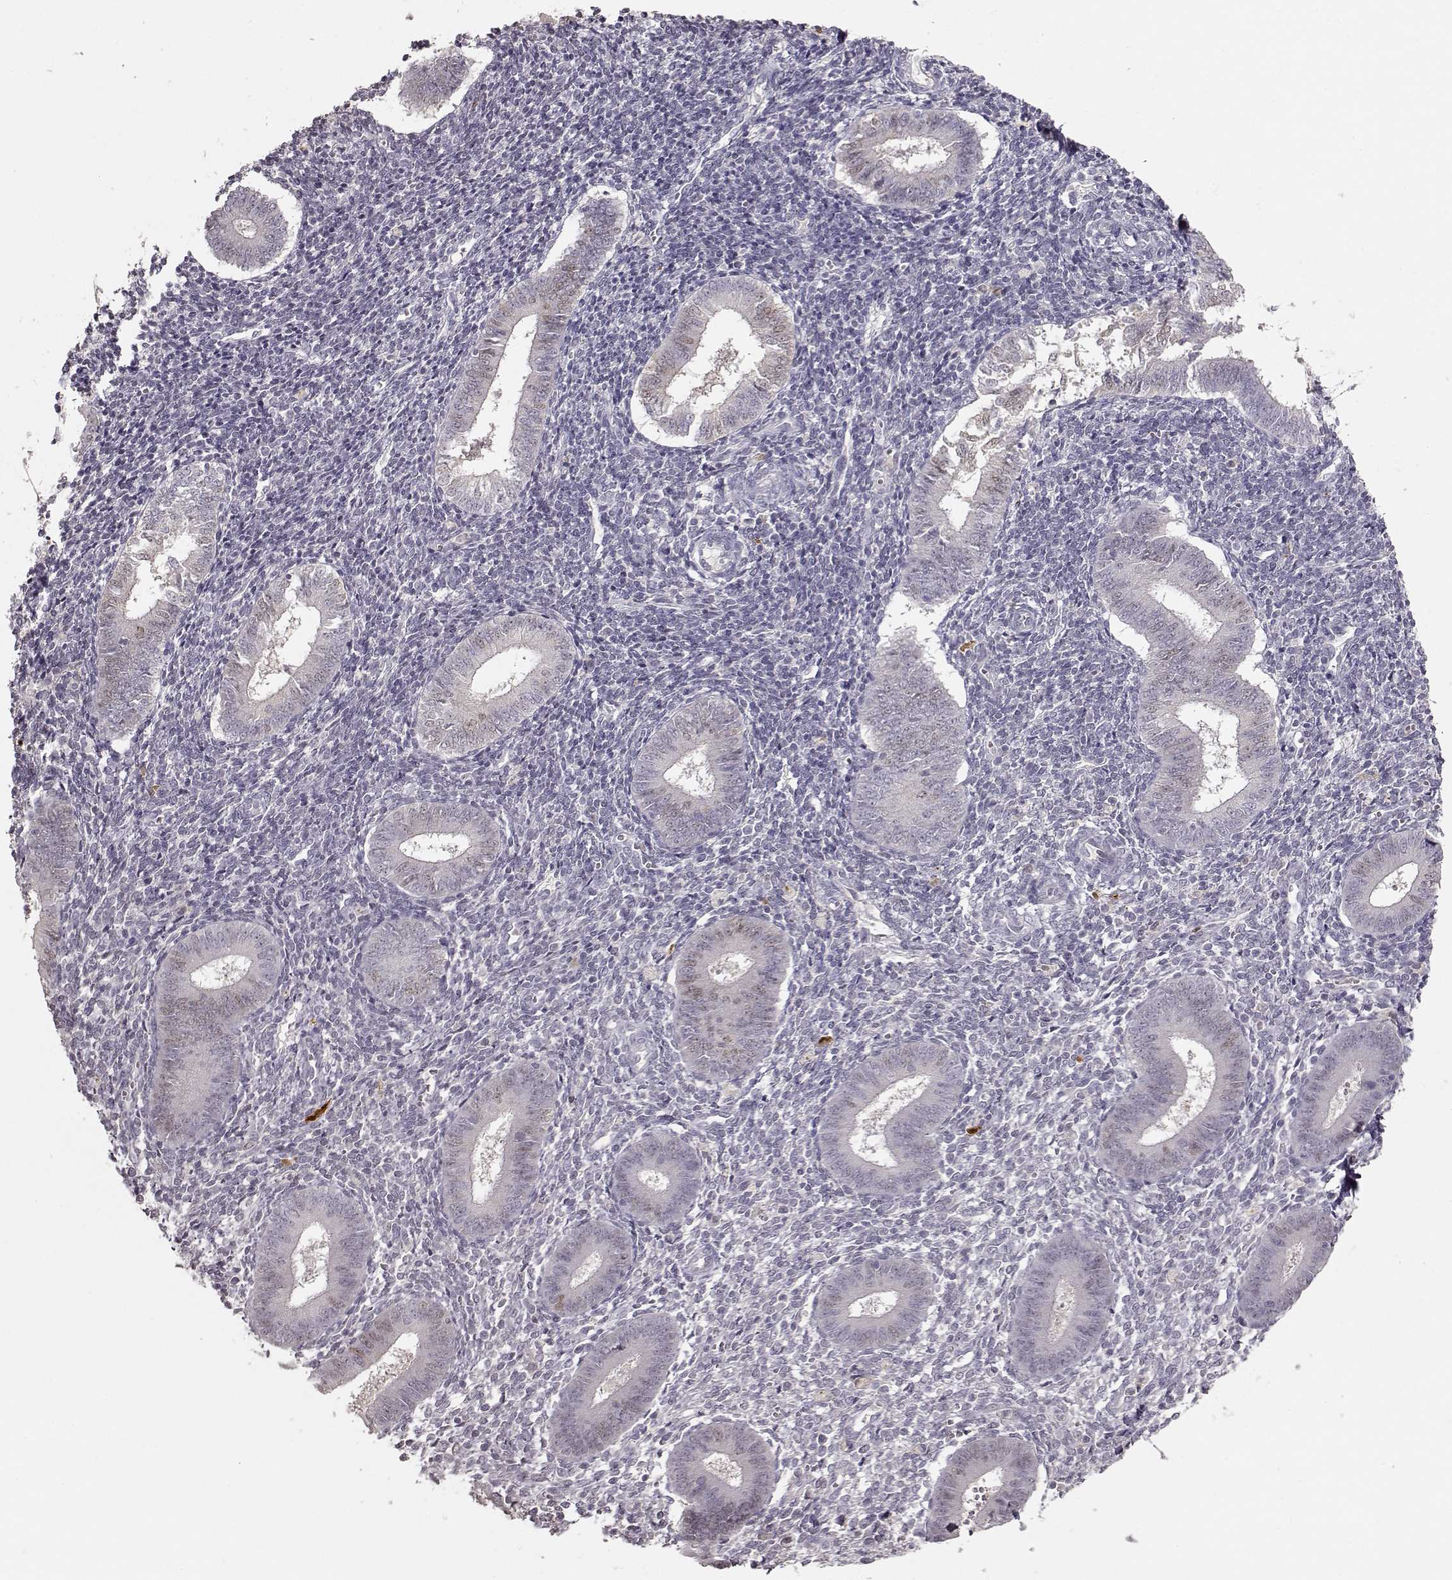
{"staining": {"intensity": "negative", "quantity": "none", "location": "none"}, "tissue": "endometrium", "cell_type": "Cells in endometrial stroma", "image_type": "normal", "snomed": [{"axis": "morphology", "description": "Normal tissue, NOS"}, {"axis": "topography", "description": "Endometrium"}], "caption": "Immunohistochemistry of normal human endometrium displays no expression in cells in endometrial stroma. The staining is performed using DAB brown chromogen with nuclei counter-stained in using hematoxylin.", "gene": "S100B", "patient": {"sex": "female", "age": 25}}